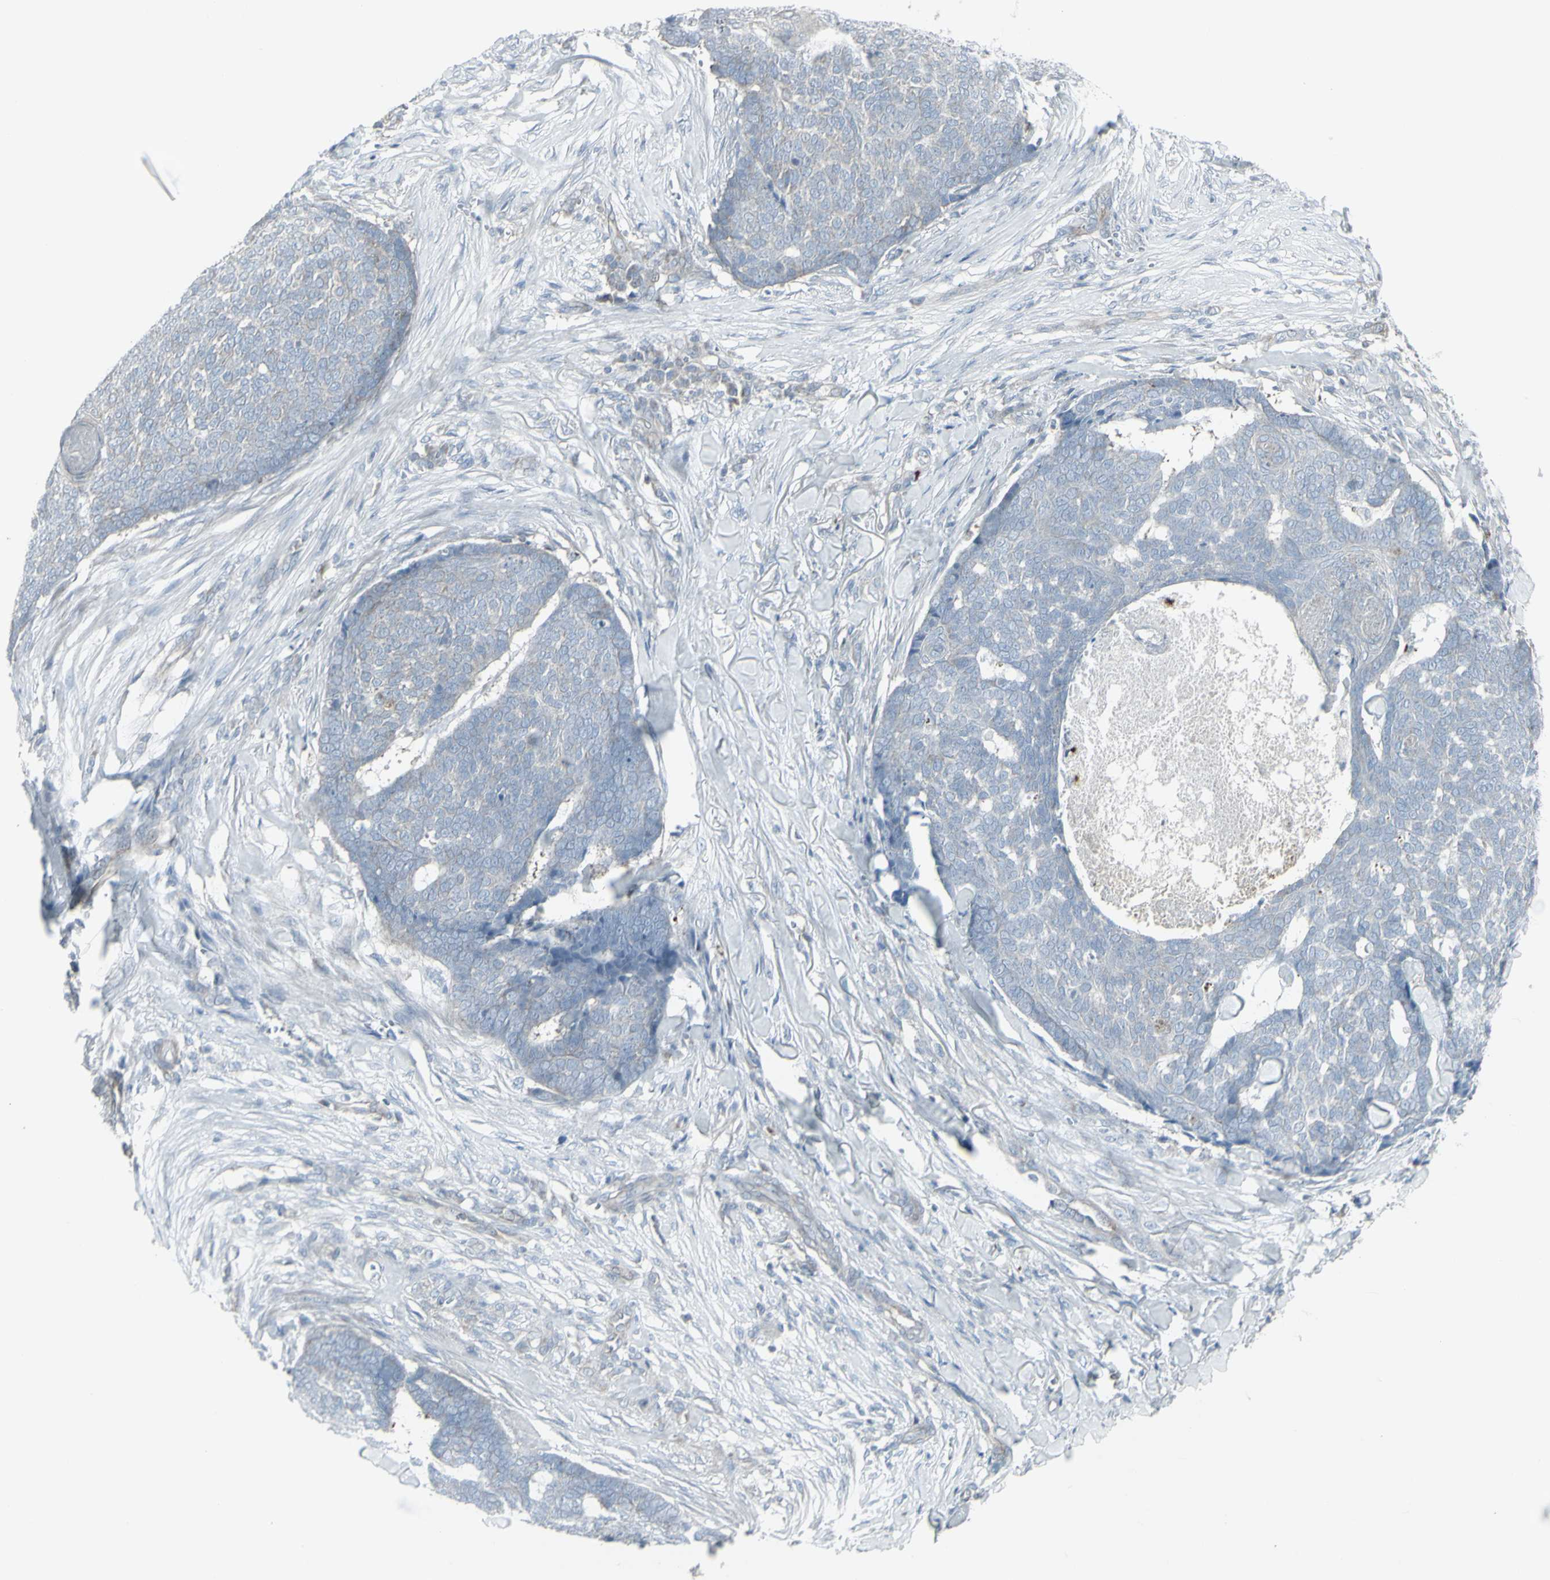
{"staining": {"intensity": "negative", "quantity": "none", "location": "none"}, "tissue": "skin cancer", "cell_type": "Tumor cells", "image_type": "cancer", "snomed": [{"axis": "morphology", "description": "Basal cell carcinoma"}, {"axis": "topography", "description": "Skin"}], "caption": "The micrograph displays no staining of tumor cells in skin cancer (basal cell carcinoma). (DAB (3,3'-diaminobenzidine) IHC with hematoxylin counter stain).", "gene": "GALNT6", "patient": {"sex": "male", "age": 84}}